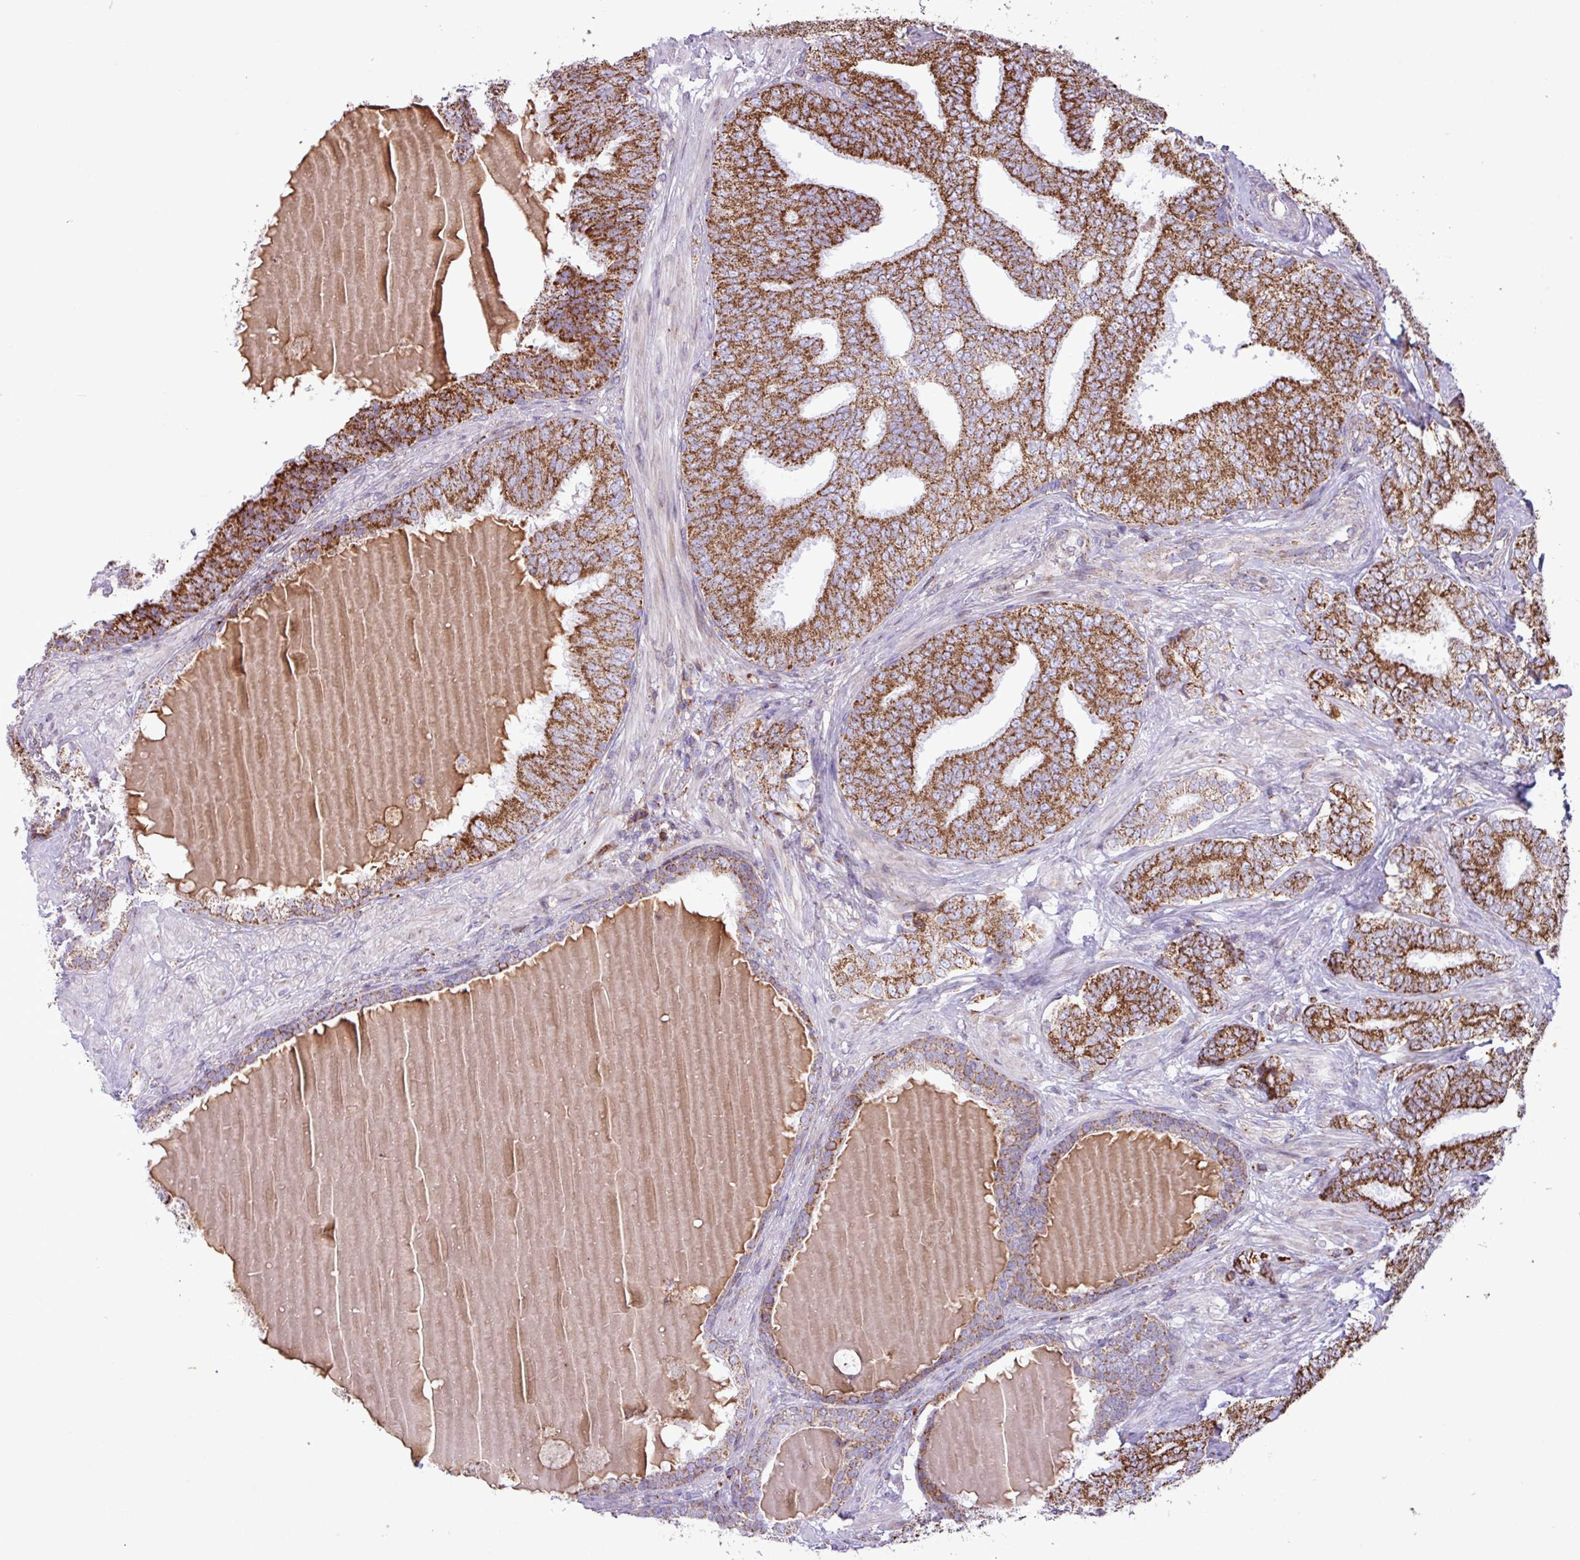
{"staining": {"intensity": "strong", "quantity": ">75%", "location": "cytoplasmic/membranous"}, "tissue": "prostate cancer", "cell_type": "Tumor cells", "image_type": "cancer", "snomed": [{"axis": "morphology", "description": "Adenocarcinoma, High grade"}, {"axis": "topography", "description": "Prostate"}], "caption": "This is an image of IHC staining of prostate cancer (high-grade adenocarcinoma), which shows strong positivity in the cytoplasmic/membranous of tumor cells.", "gene": "RTL3", "patient": {"sex": "male", "age": 72}}